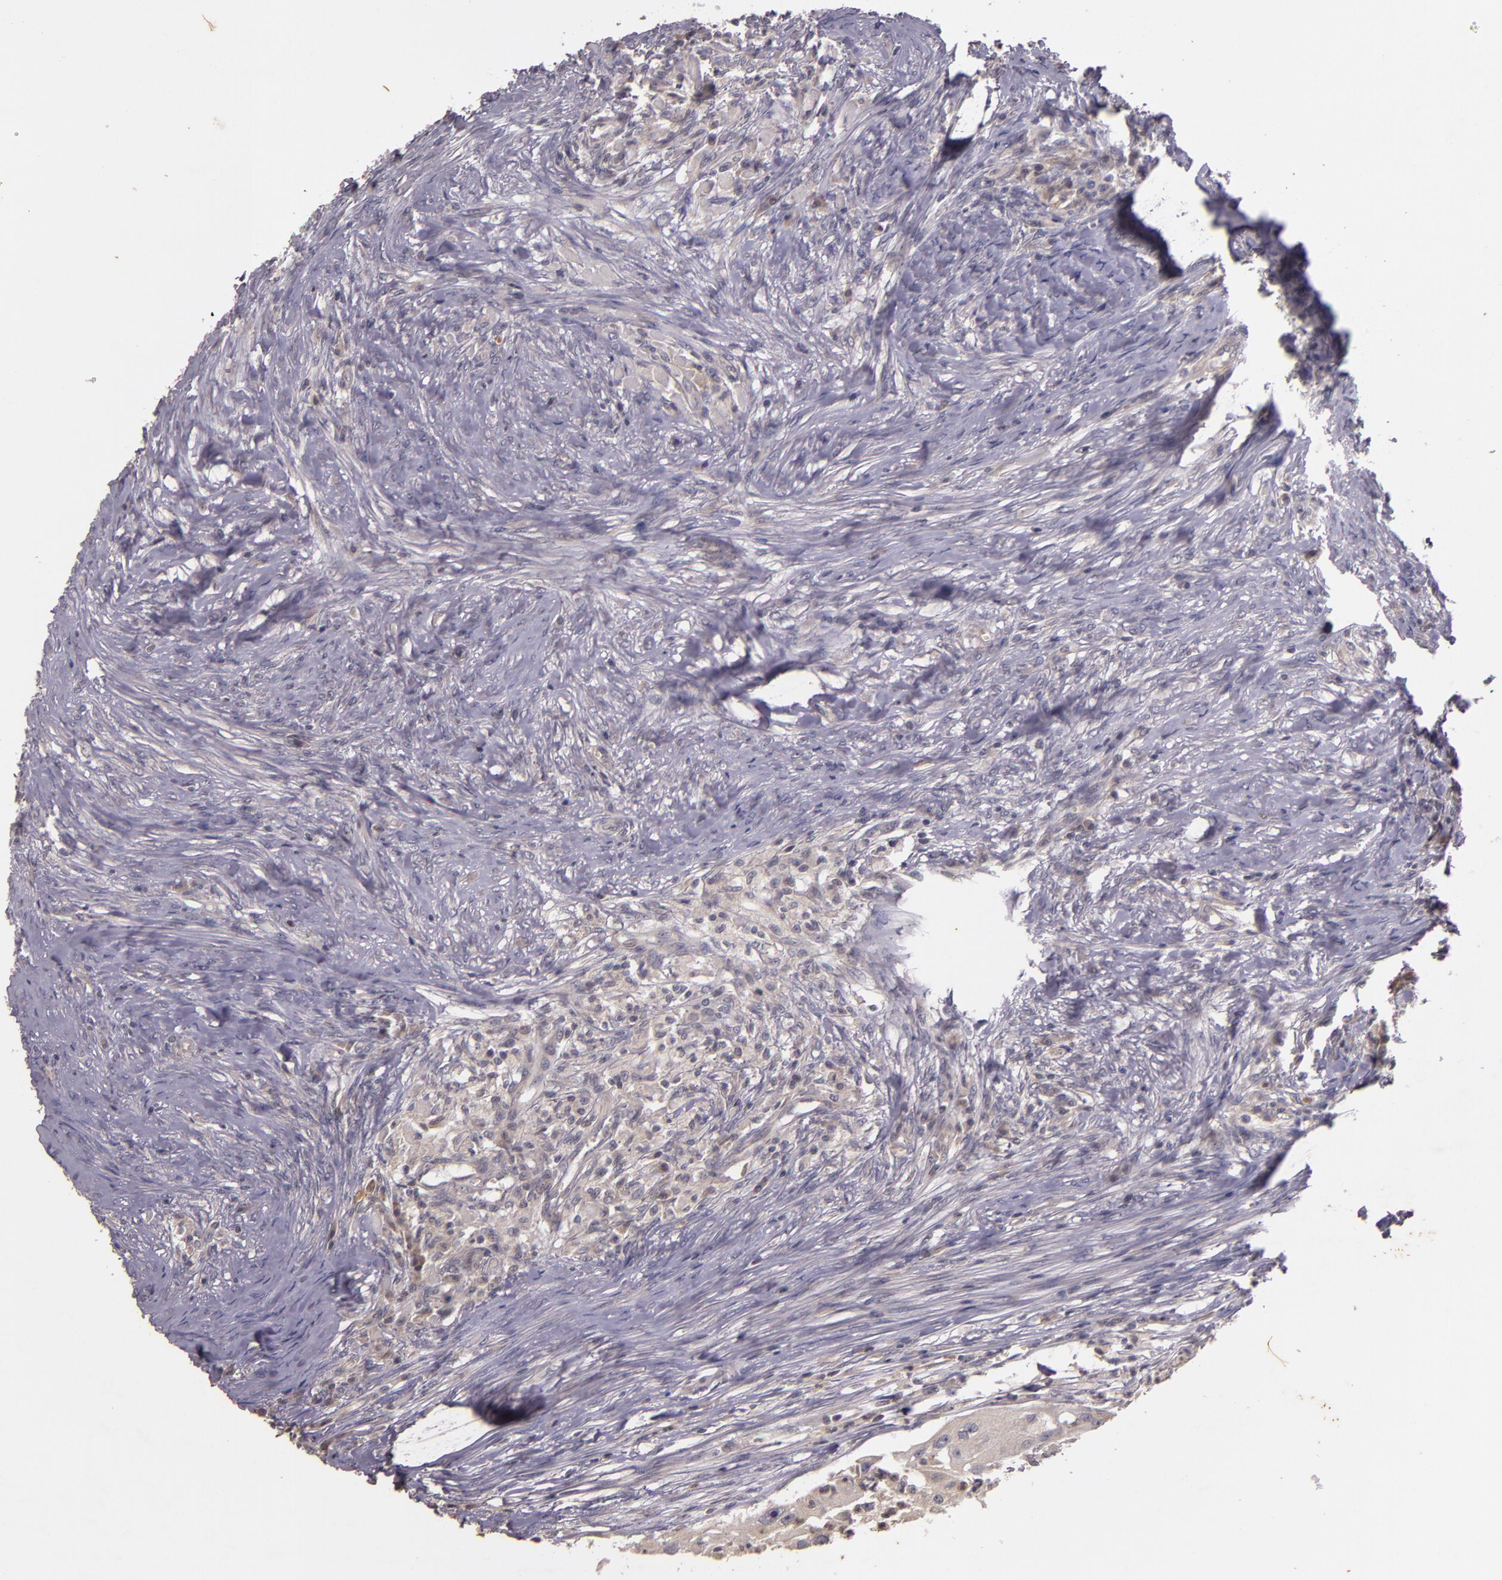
{"staining": {"intensity": "negative", "quantity": "none", "location": "none"}, "tissue": "head and neck cancer", "cell_type": "Tumor cells", "image_type": "cancer", "snomed": [{"axis": "morphology", "description": "Squamous cell carcinoma, NOS"}, {"axis": "topography", "description": "Head-Neck"}], "caption": "This is an immunohistochemistry (IHC) micrograph of human squamous cell carcinoma (head and neck). There is no positivity in tumor cells.", "gene": "TFF1", "patient": {"sex": "male", "age": 64}}